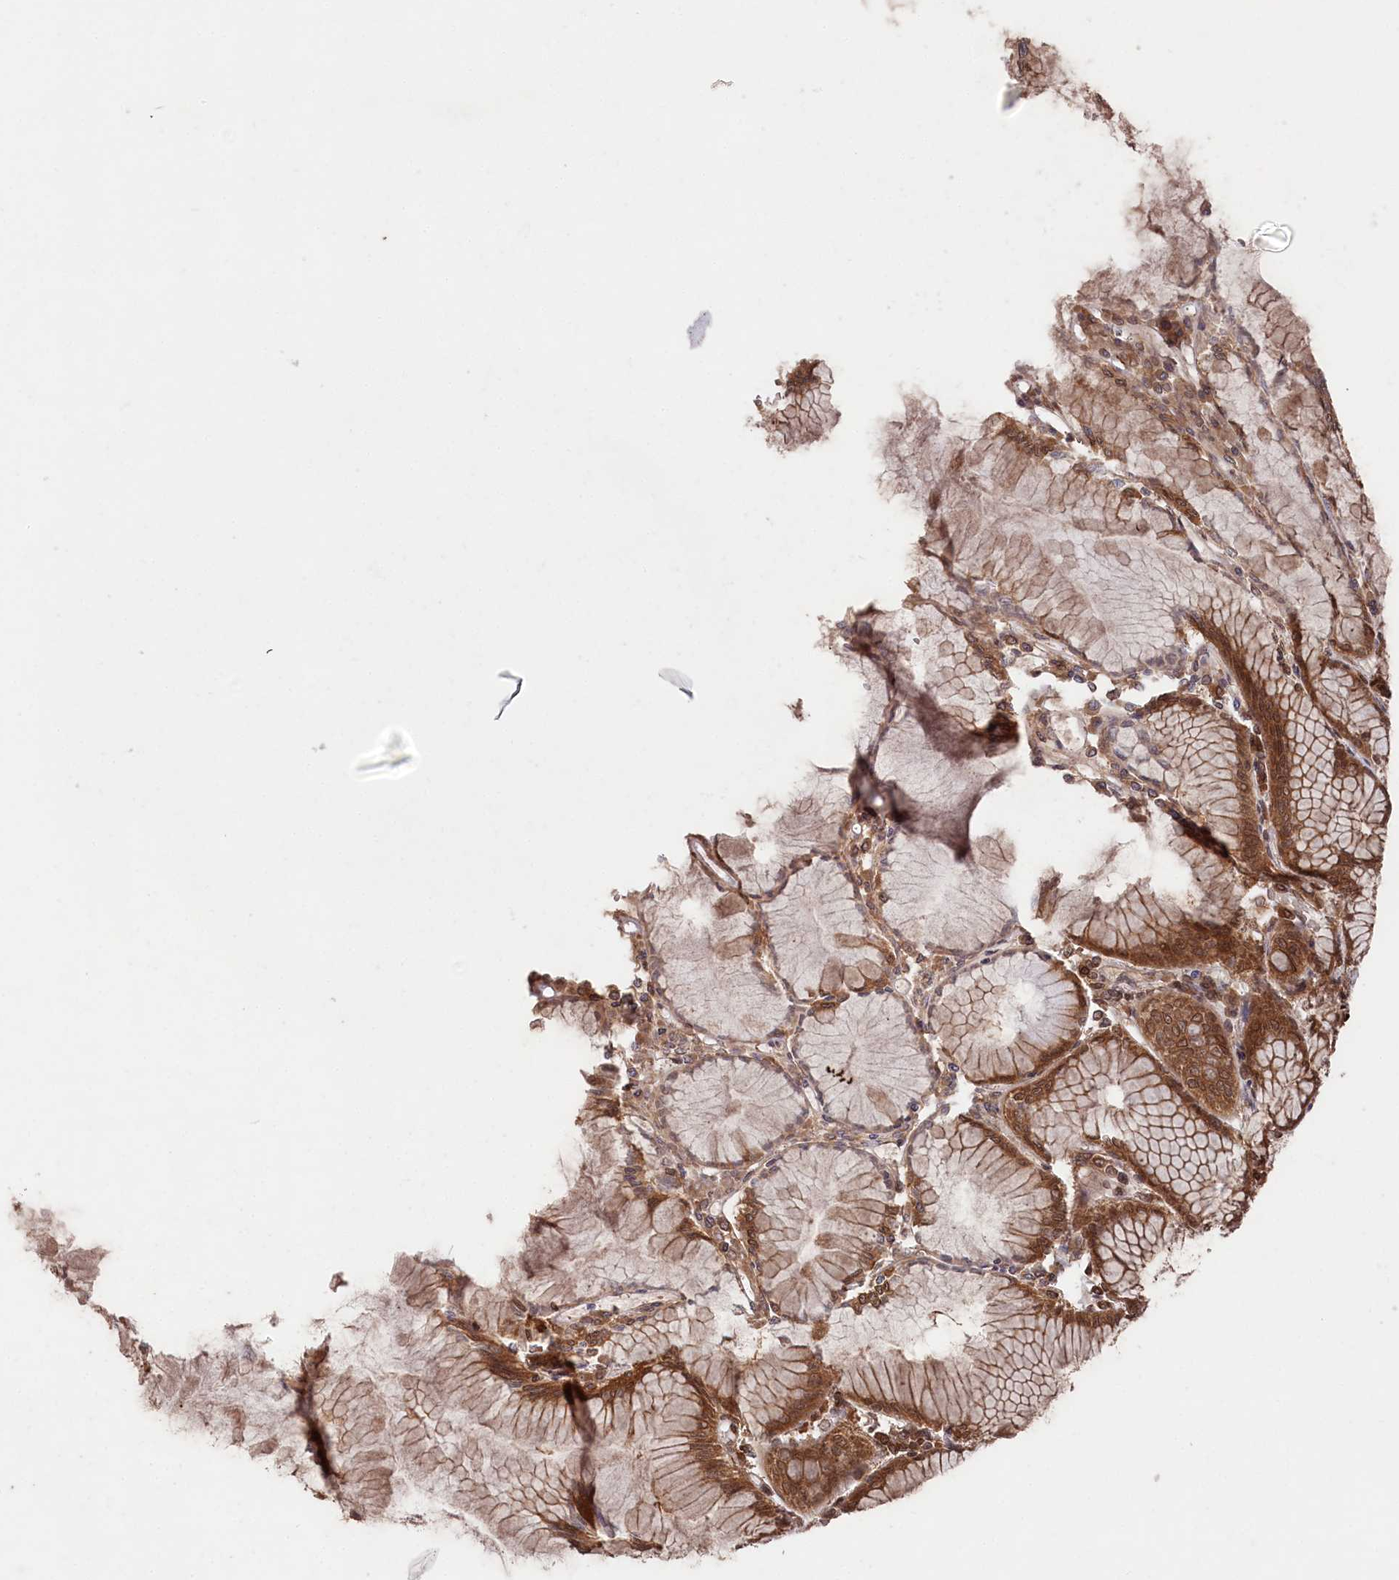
{"staining": {"intensity": "strong", "quantity": ">75%", "location": "cytoplasmic/membranous,nuclear"}, "tissue": "stomach", "cell_type": "Glandular cells", "image_type": "normal", "snomed": [{"axis": "morphology", "description": "Normal tissue, NOS"}, {"axis": "topography", "description": "Stomach"}], "caption": "IHC image of unremarkable human stomach stained for a protein (brown), which shows high levels of strong cytoplasmic/membranous,nuclear positivity in about >75% of glandular cells.", "gene": "PSMA1", "patient": {"sex": "female", "age": 57}}